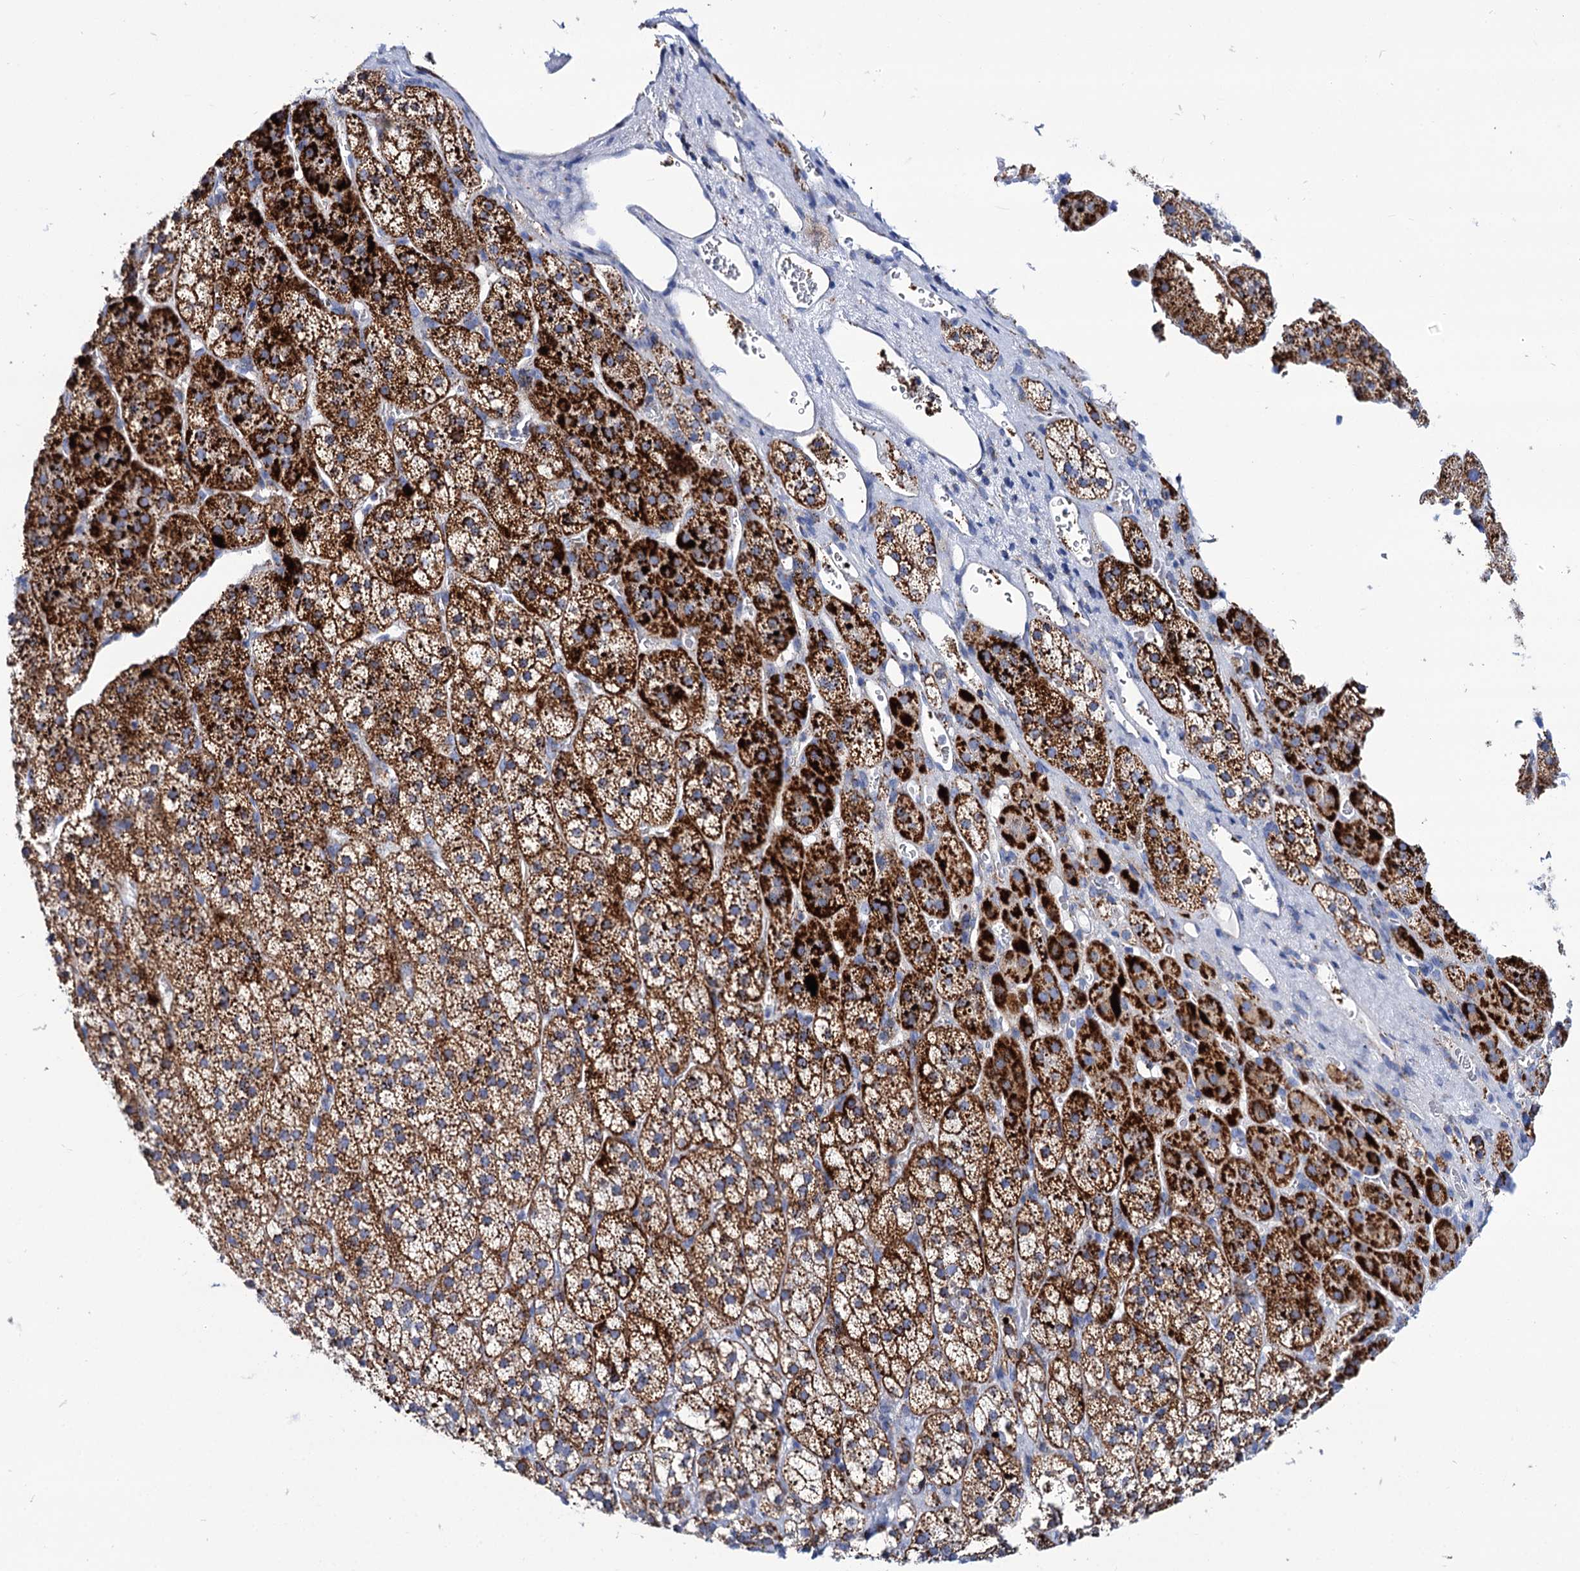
{"staining": {"intensity": "strong", "quantity": ">75%", "location": "cytoplasmic/membranous"}, "tissue": "adrenal gland", "cell_type": "Glandular cells", "image_type": "normal", "snomed": [{"axis": "morphology", "description": "Normal tissue, NOS"}, {"axis": "topography", "description": "Adrenal gland"}], "caption": "The histopathology image reveals immunohistochemical staining of benign adrenal gland. There is strong cytoplasmic/membranous expression is identified in about >75% of glandular cells. (Brightfield microscopy of DAB IHC at high magnification).", "gene": "UBASH3B", "patient": {"sex": "female", "age": 44}}